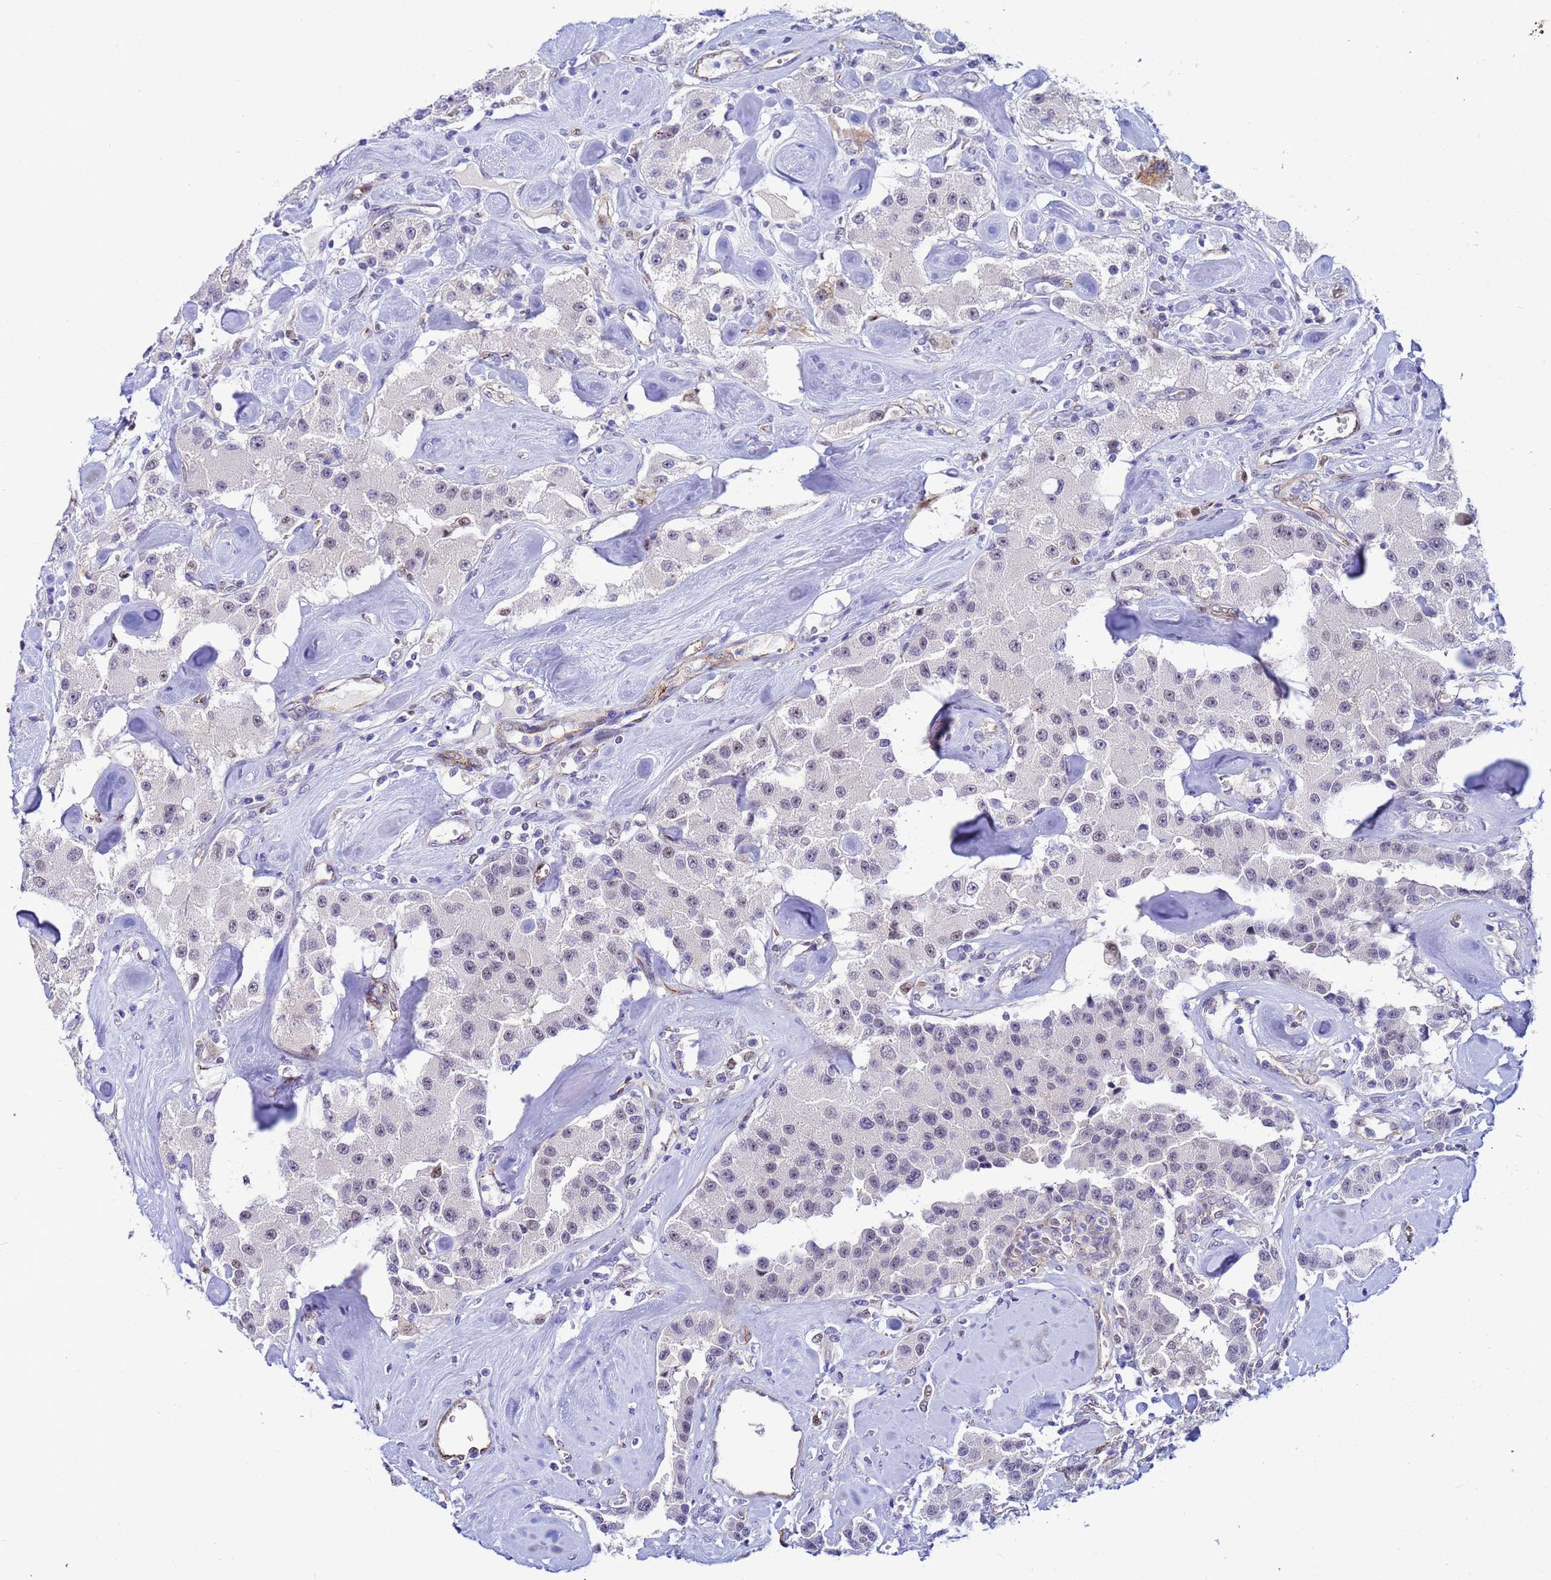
{"staining": {"intensity": "negative", "quantity": "none", "location": "none"}, "tissue": "carcinoid", "cell_type": "Tumor cells", "image_type": "cancer", "snomed": [{"axis": "morphology", "description": "Carcinoid, malignant, NOS"}, {"axis": "topography", "description": "Pancreas"}], "caption": "This micrograph is of carcinoid (malignant) stained with immunohistochemistry to label a protein in brown with the nuclei are counter-stained blue. There is no positivity in tumor cells.", "gene": "SLC25A37", "patient": {"sex": "male", "age": 41}}